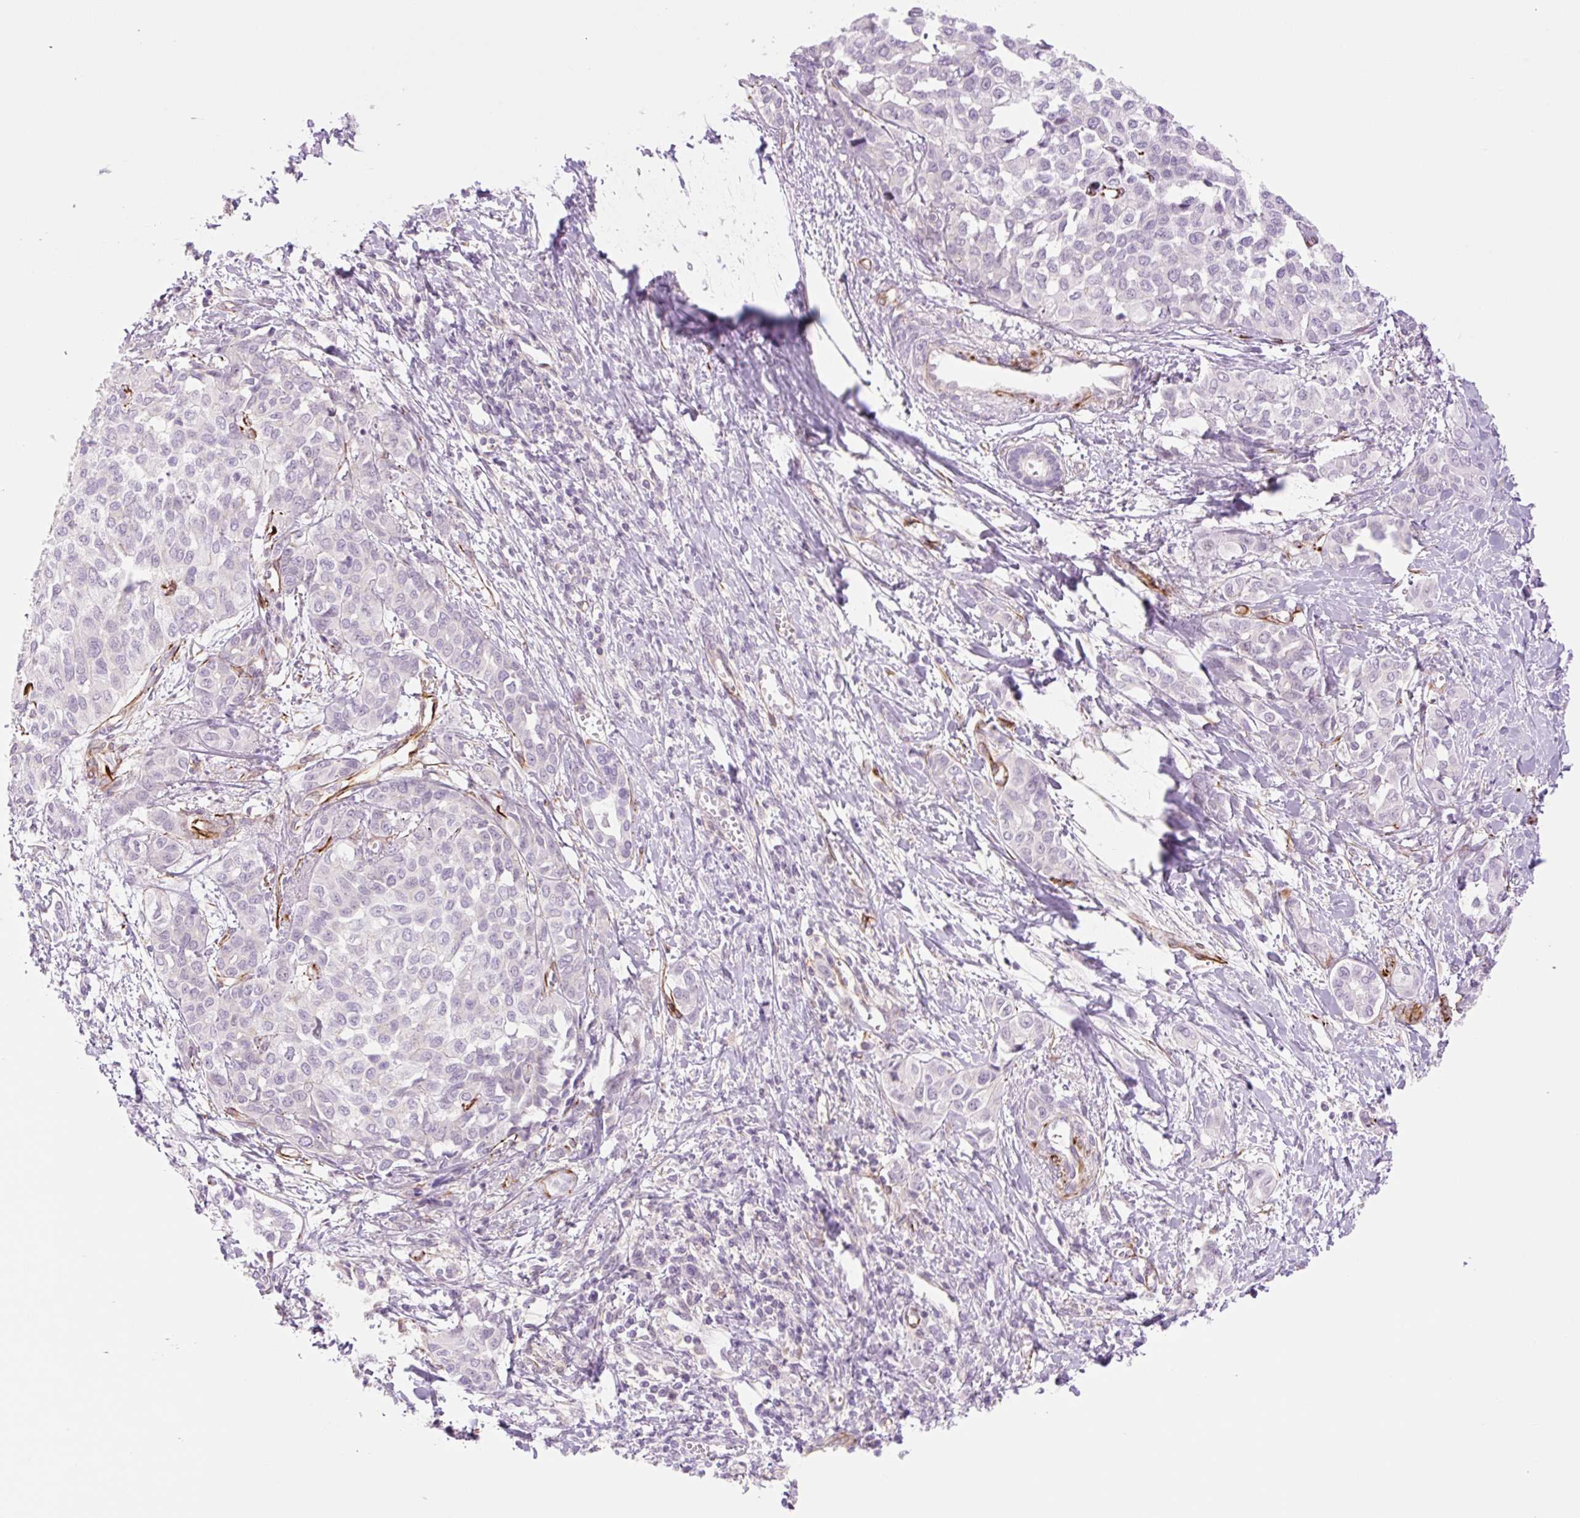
{"staining": {"intensity": "negative", "quantity": "none", "location": "none"}, "tissue": "liver cancer", "cell_type": "Tumor cells", "image_type": "cancer", "snomed": [{"axis": "morphology", "description": "Cholangiocarcinoma"}, {"axis": "topography", "description": "Liver"}], "caption": "Immunohistochemical staining of liver cancer reveals no significant staining in tumor cells. (IHC, brightfield microscopy, high magnification).", "gene": "ZFYVE21", "patient": {"sex": "female", "age": 77}}